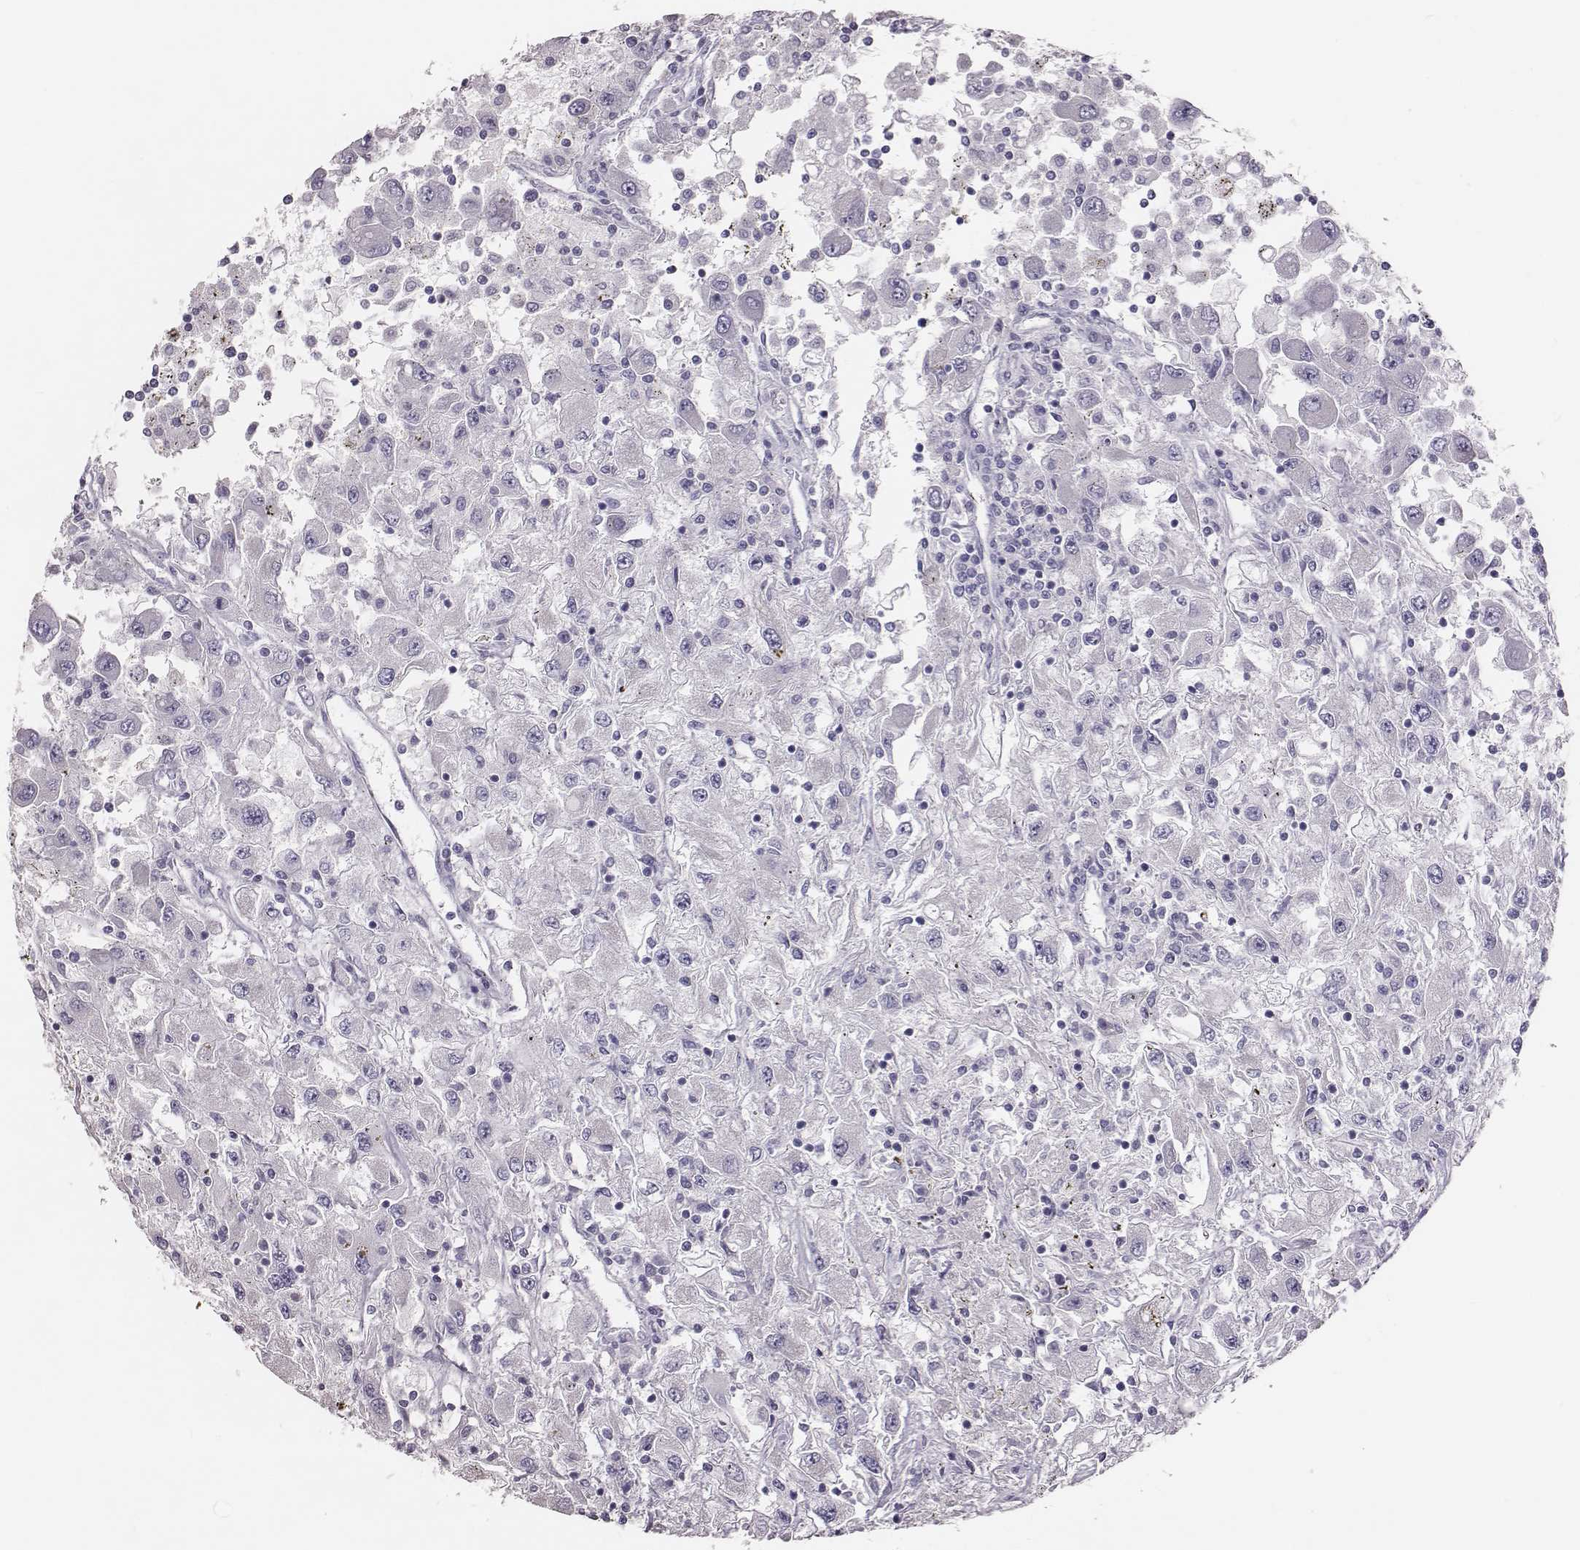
{"staining": {"intensity": "negative", "quantity": "none", "location": "none"}, "tissue": "renal cancer", "cell_type": "Tumor cells", "image_type": "cancer", "snomed": [{"axis": "morphology", "description": "Adenocarcinoma, NOS"}, {"axis": "topography", "description": "Kidney"}], "caption": "A high-resolution photomicrograph shows immunohistochemistry (IHC) staining of adenocarcinoma (renal), which exhibits no significant staining in tumor cells.", "gene": "P2RY10", "patient": {"sex": "female", "age": 67}}